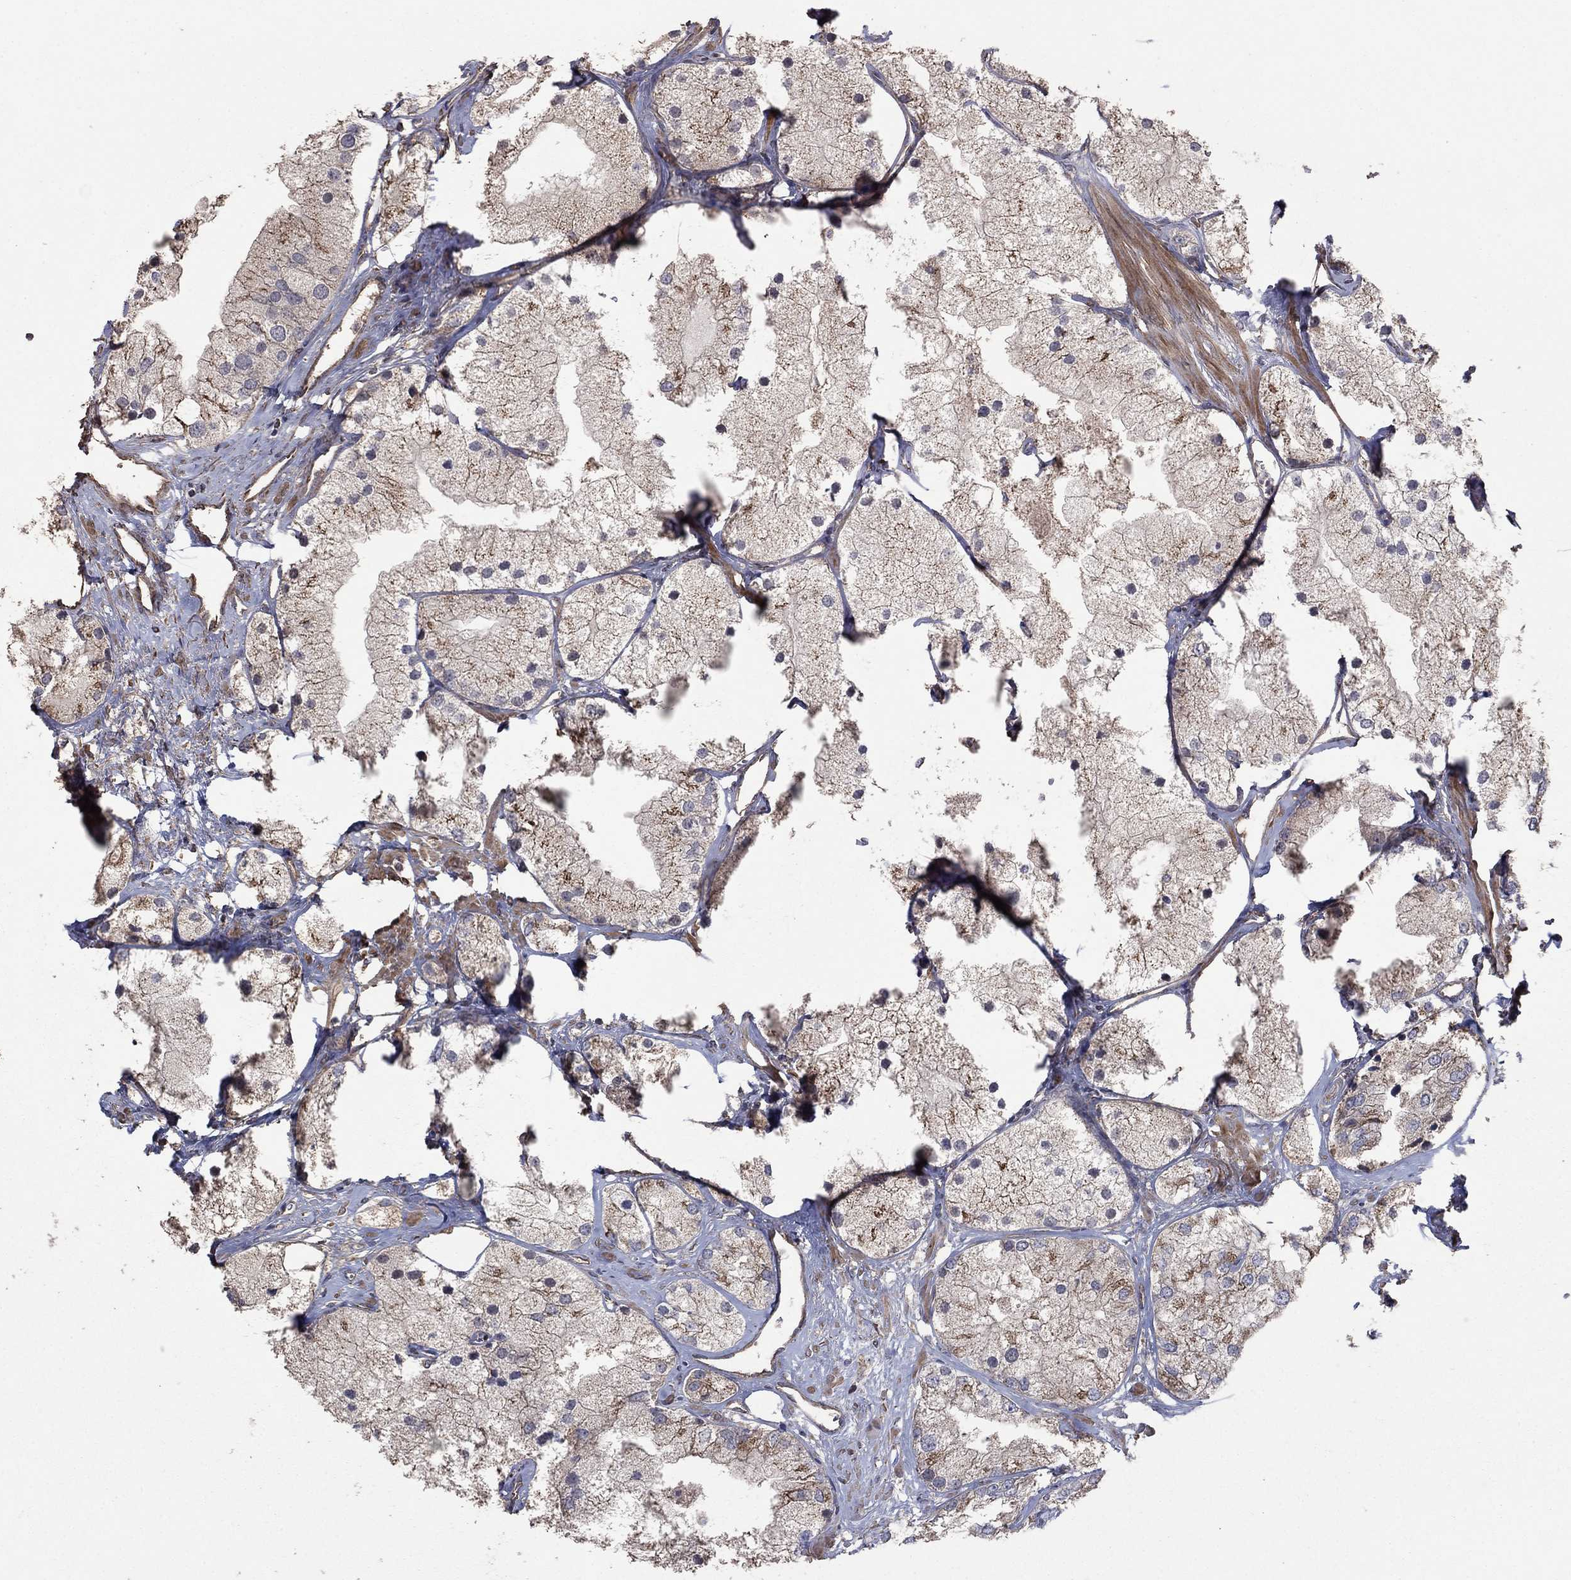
{"staining": {"intensity": "negative", "quantity": "none", "location": "none"}, "tissue": "prostate cancer", "cell_type": "Tumor cells", "image_type": "cancer", "snomed": [{"axis": "morphology", "description": "Adenocarcinoma, NOS"}, {"axis": "topography", "description": "Prostate and seminal vesicle, NOS"}, {"axis": "topography", "description": "Prostate"}], "caption": "This is an immunohistochemistry micrograph of prostate cancer (adenocarcinoma). There is no positivity in tumor cells.", "gene": "FLT4", "patient": {"sex": "male", "age": 79}}